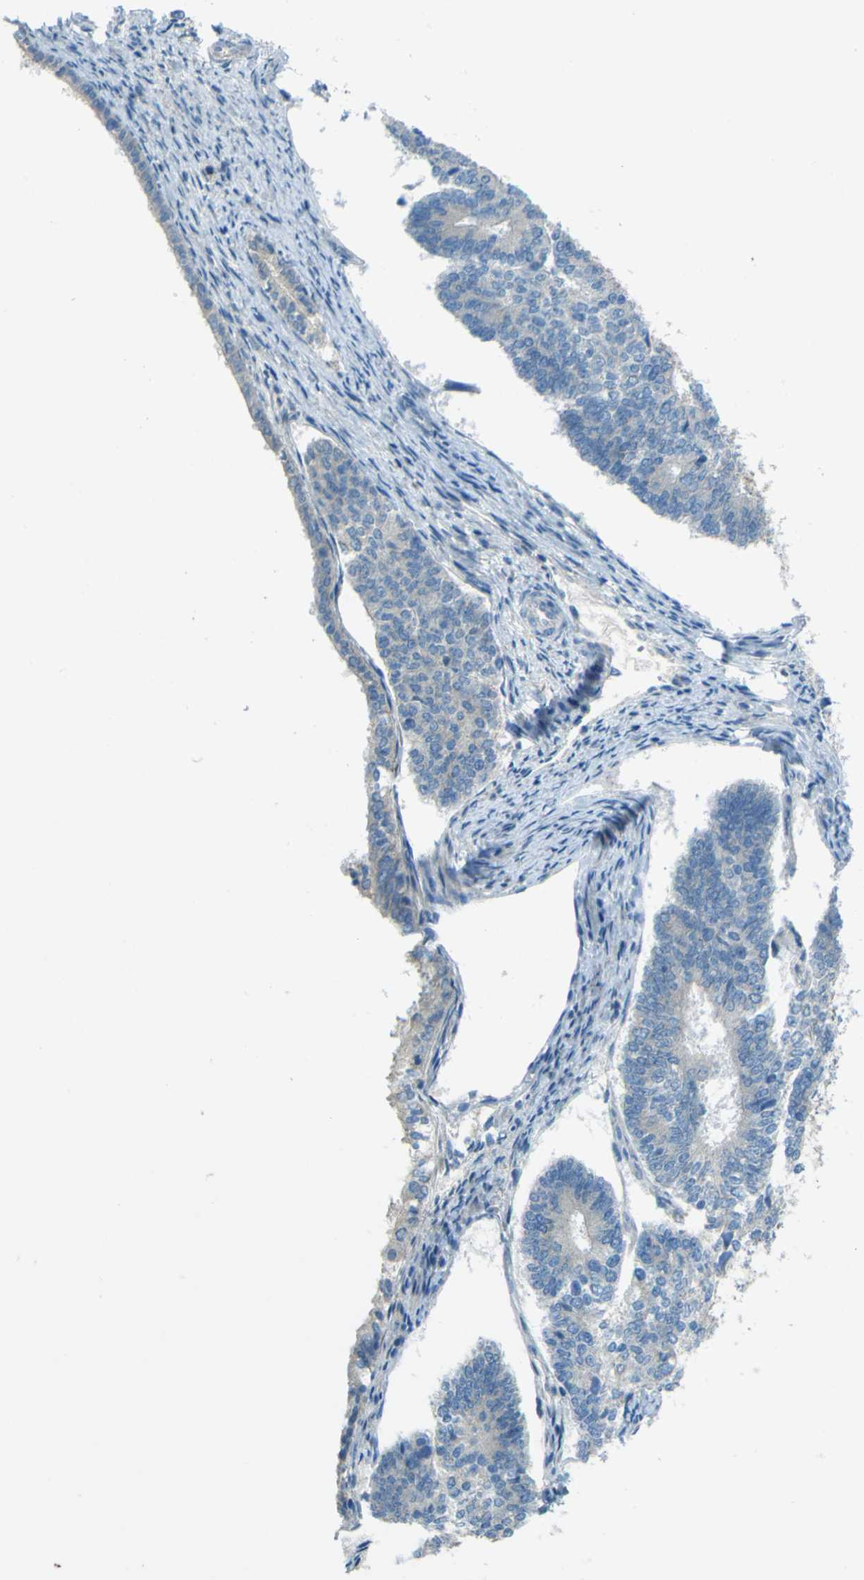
{"staining": {"intensity": "negative", "quantity": "none", "location": "none"}, "tissue": "endometrial cancer", "cell_type": "Tumor cells", "image_type": "cancer", "snomed": [{"axis": "morphology", "description": "Adenocarcinoma, NOS"}, {"axis": "topography", "description": "Endometrium"}], "caption": "Human adenocarcinoma (endometrial) stained for a protein using IHC shows no staining in tumor cells.", "gene": "FKTN", "patient": {"sex": "female", "age": 70}}